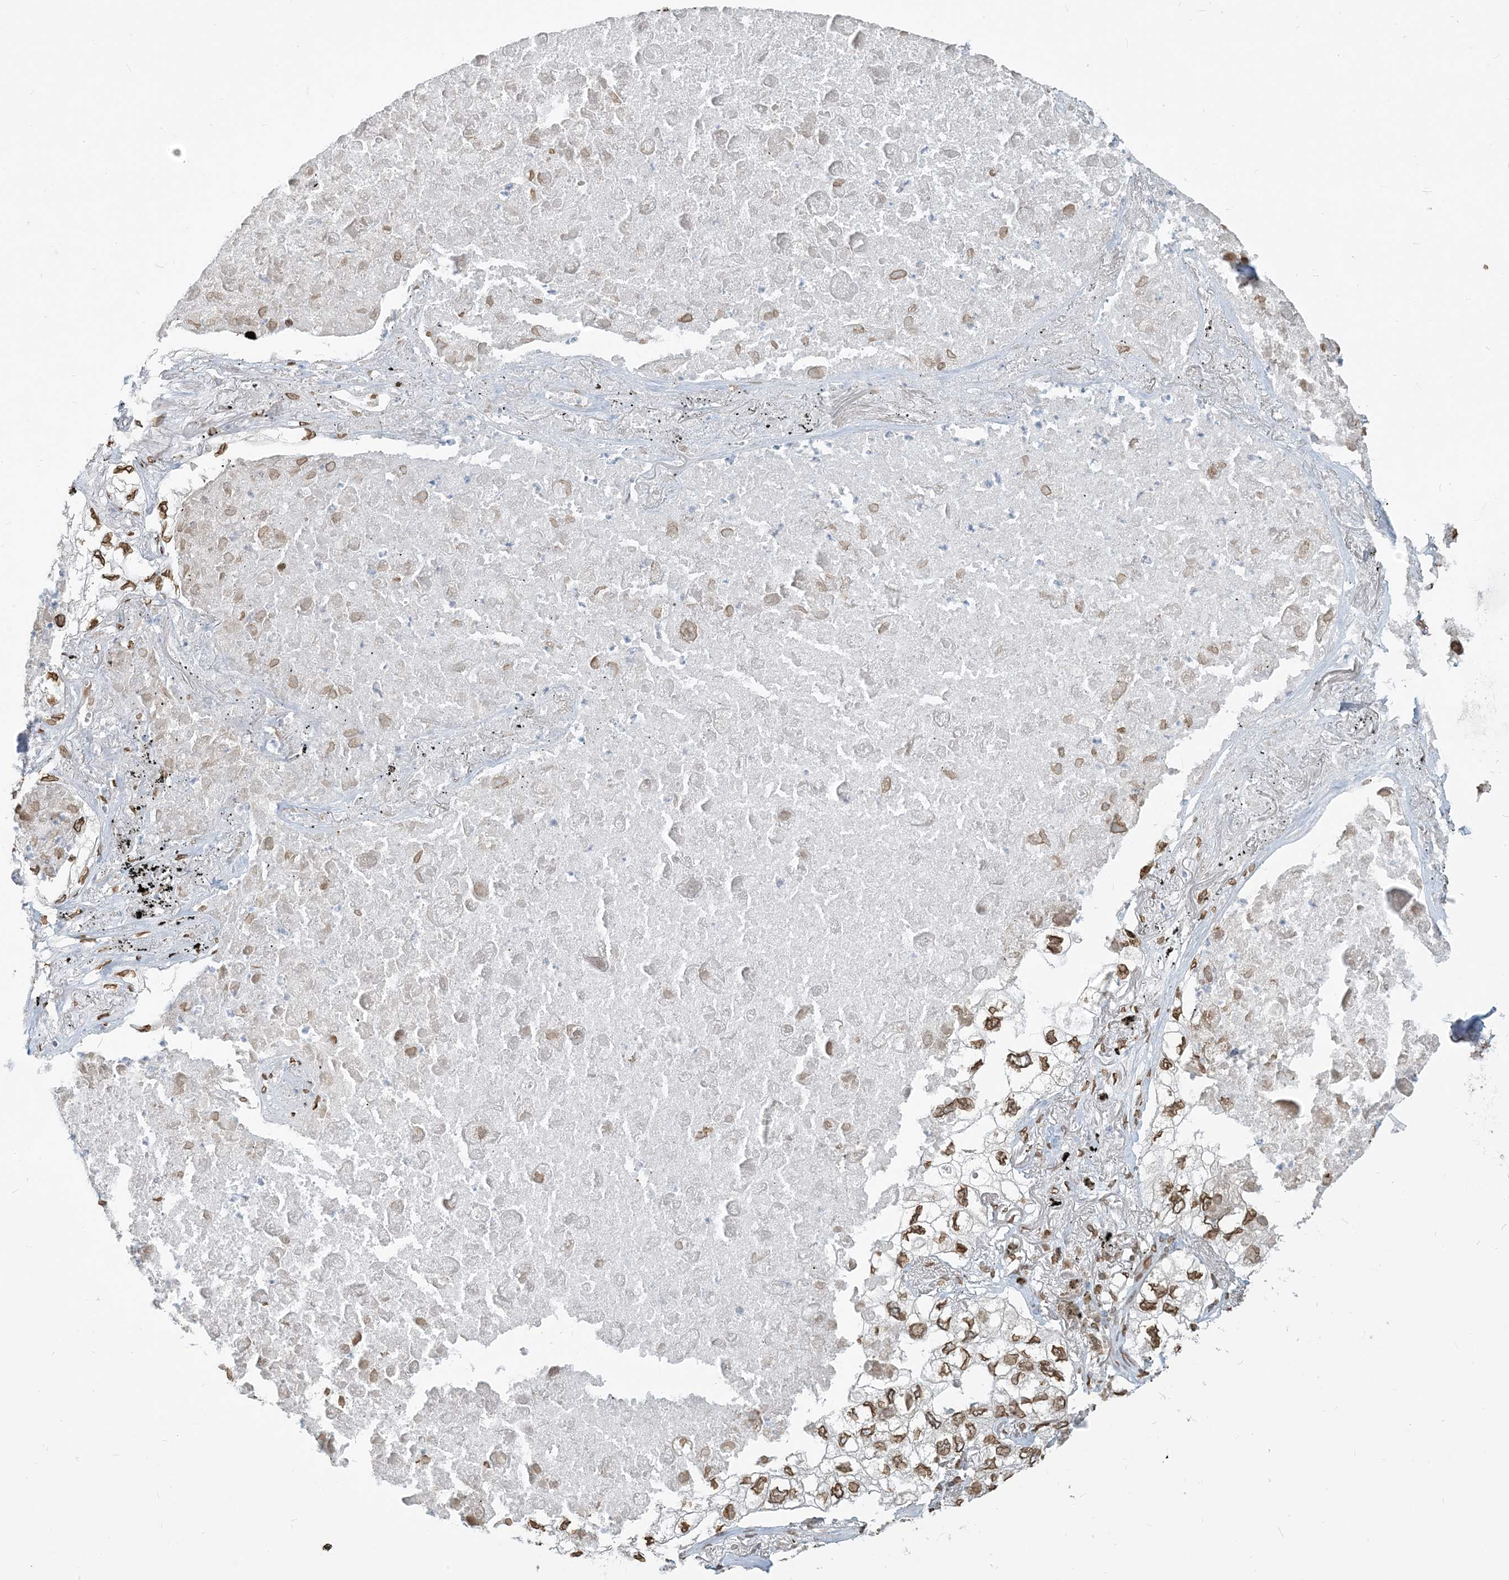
{"staining": {"intensity": "moderate", "quantity": ">75%", "location": "cytoplasmic/membranous,nuclear"}, "tissue": "lung cancer", "cell_type": "Tumor cells", "image_type": "cancer", "snomed": [{"axis": "morphology", "description": "Adenocarcinoma, NOS"}, {"axis": "topography", "description": "Lung"}], "caption": "High-power microscopy captured an IHC micrograph of lung cancer, revealing moderate cytoplasmic/membranous and nuclear positivity in approximately >75% of tumor cells.", "gene": "WWP1", "patient": {"sex": "male", "age": 65}}